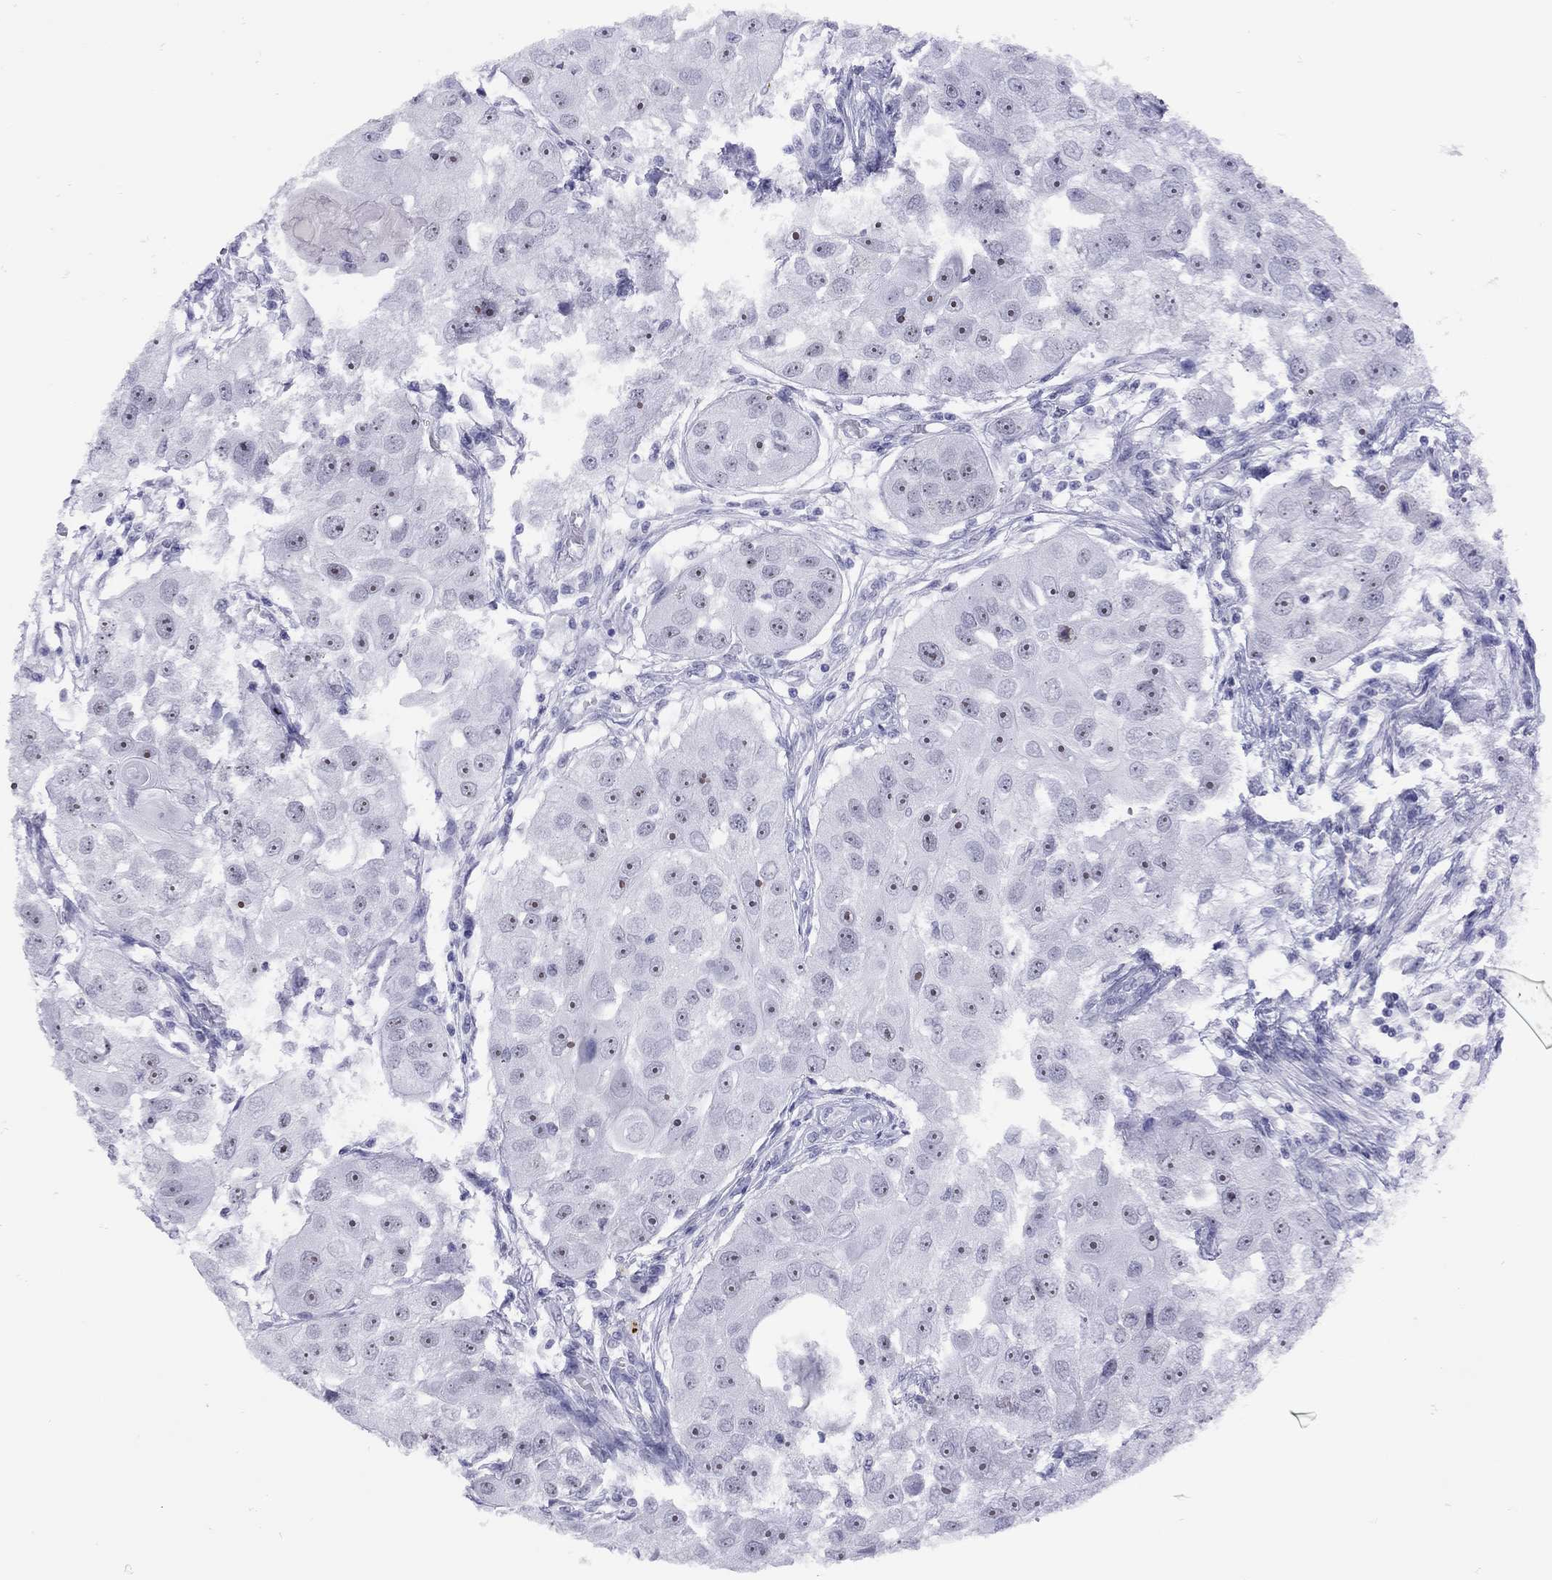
{"staining": {"intensity": "moderate", "quantity": "<25%", "location": "nuclear"}, "tissue": "head and neck cancer", "cell_type": "Tumor cells", "image_type": "cancer", "snomed": [{"axis": "morphology", "description": "Squamous cell carcinoma, NOS"}, {"axis": "topography", "description": "Head-Neck"}], "caption": "Approximately <25% of tumor cells in human squamous cell carcinoma (head and neck) demonstrate moderate nuclear protein expression as visualized by brown immunohistochemical staining.", "gene": "LYAR", "patient": {"sex": "male", "age": 51}}